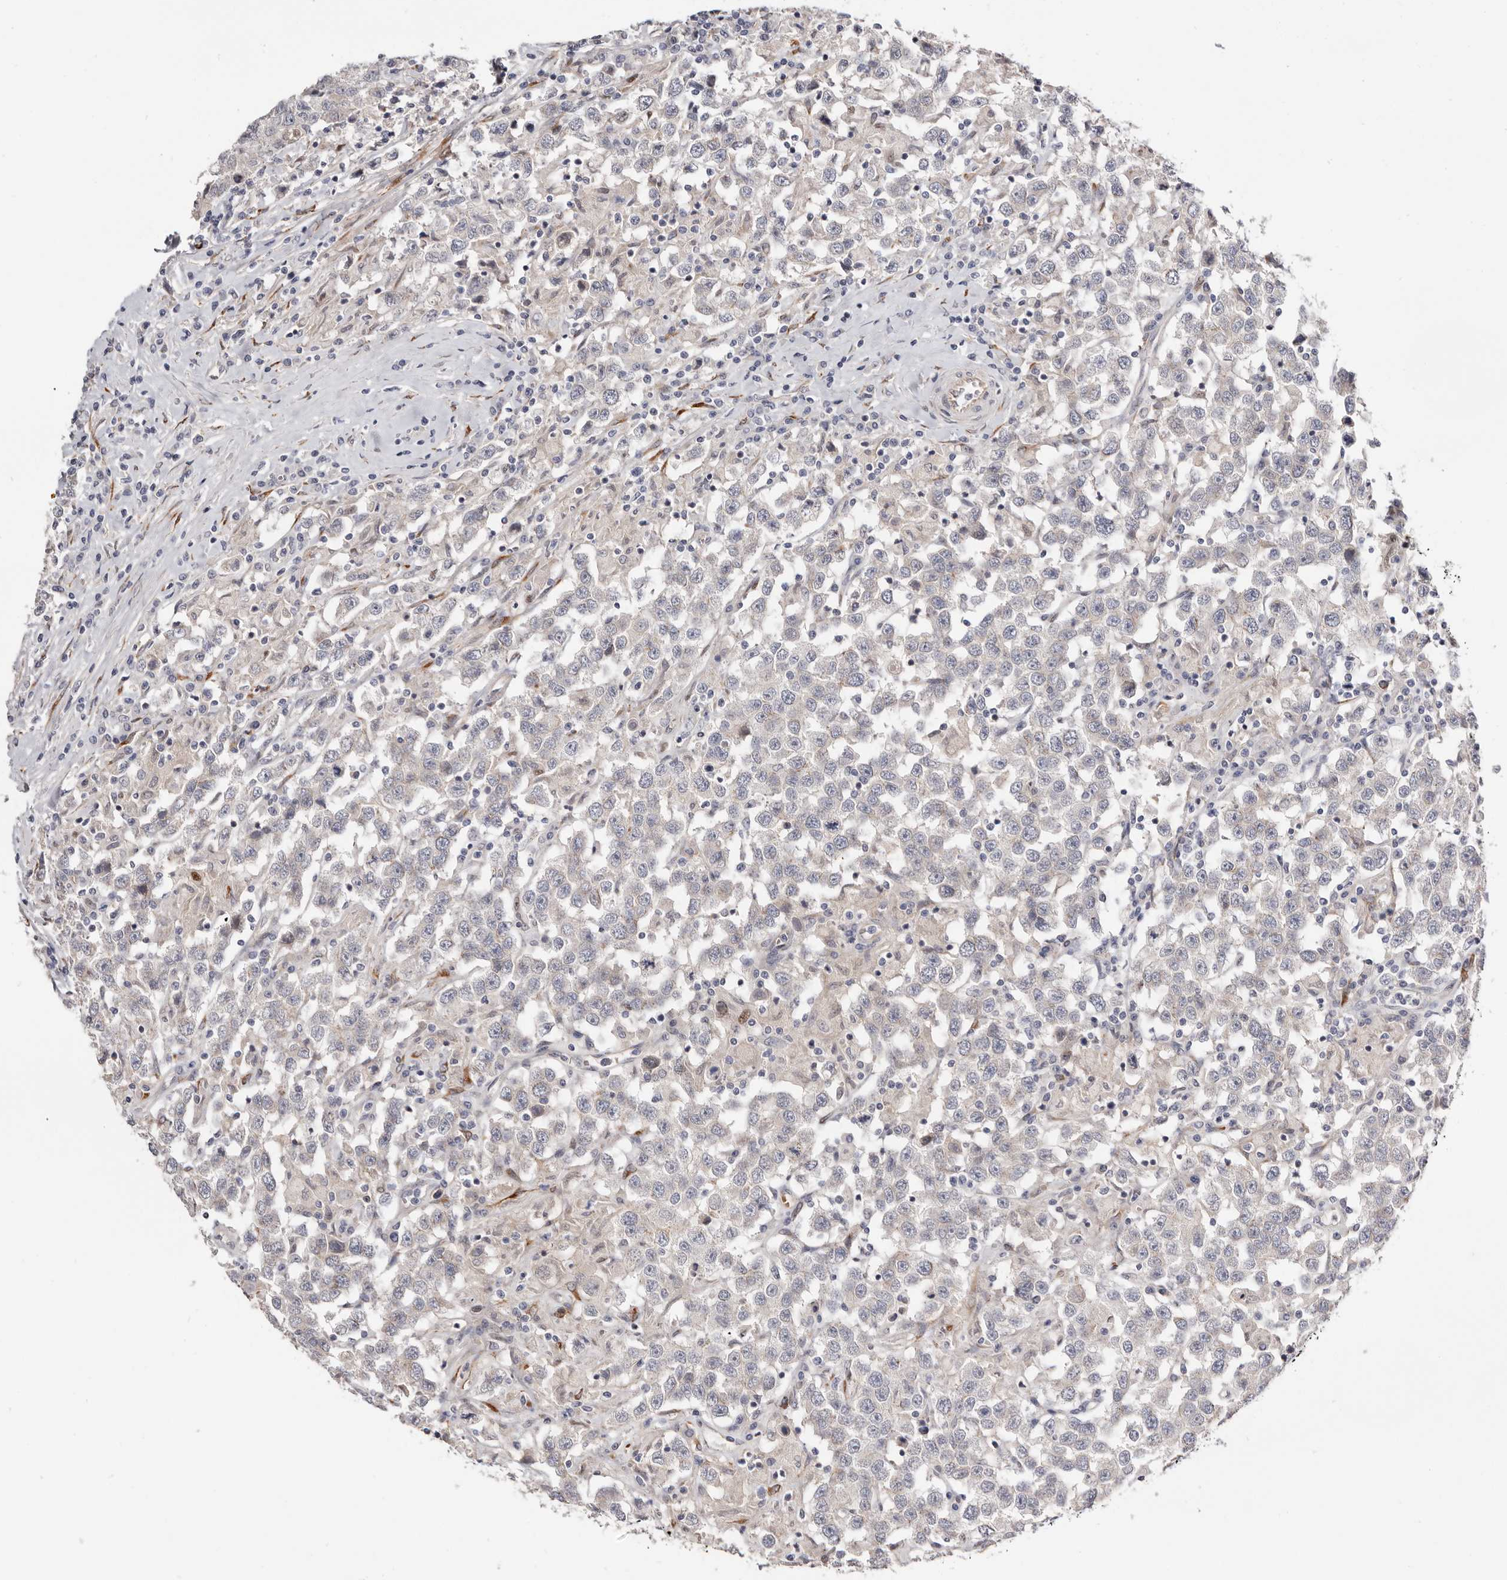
{"staining": {"intensity": "negative", "quantity": "none", "location": "none"}, "tissue": "testis cancer", "cell_type": "Tumor cells", "image_type": "cancer", "snomed": [{"axis": "morphology", "description": "Seminoma, NOS"}, {"axis": "topography", "description": "Testis"}], "caption": "Immunohistochemistry histopathology image of testis cancer stained for a protein (brown), which demonstrates no expression in tumor cells. (Stains: DAB IHC with hematoxylin counter stain, Microscopy: brightfield microscopy at high magnification).", "gene": "USH1C", "patient": {"sex": "male", "age": 41}}